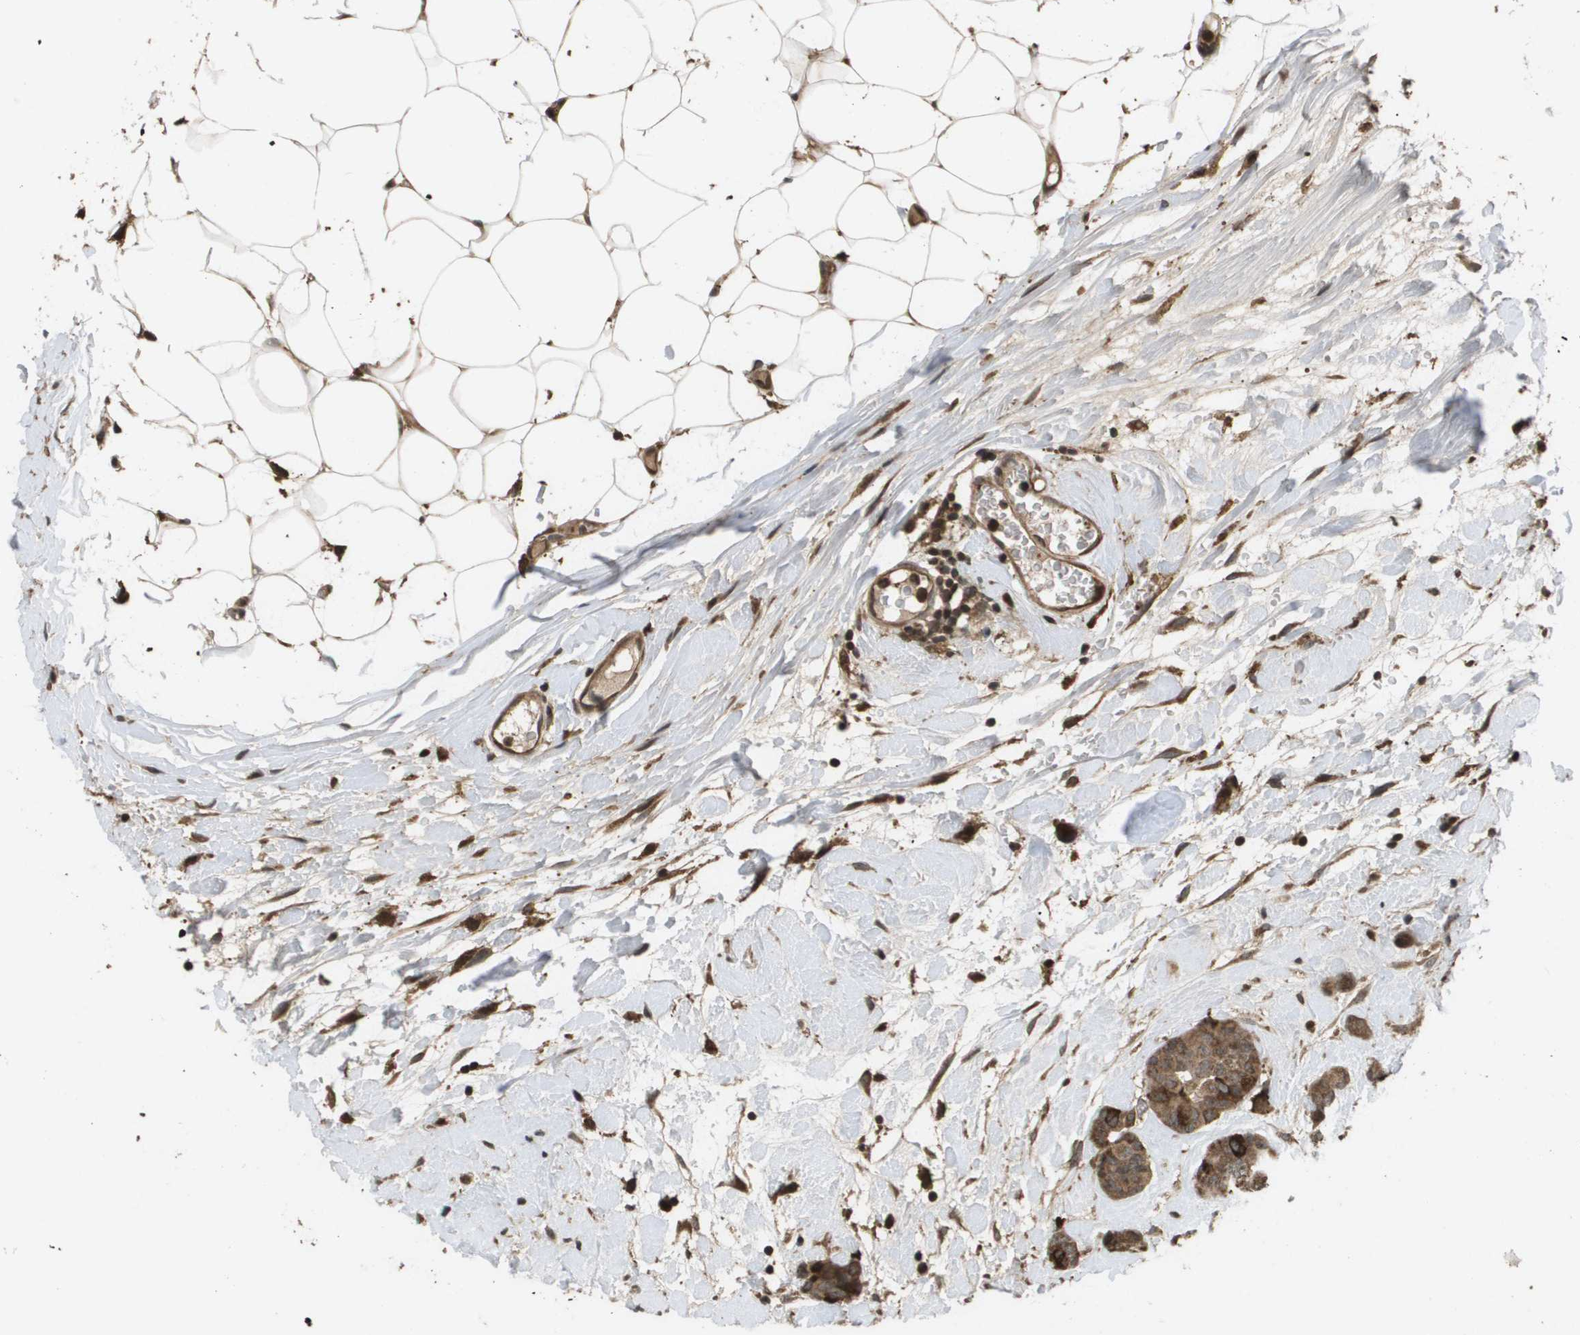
{"staining": {"intensity": "strong", "quantity": ">75%", "location": "cytoplasmic/membranous"}, "tissue": "breast cancer", "cell_type": "Tumor cells", "image_type": "cancer", "snomed": [{"axis": "morphology", "description": "Normal tissue, NOS"}, {"axis": "morphology", "description": "Duct carcinoma"}, {"axis": "topography", "description": "Breast"}], "caption": "Immunohistochemistry micrograph of neoplastic tissue: breast infiltrating ductal carcinoma stained using immunohistochemistry (IHC) displays high levels of strong protein expression localized specifically in the cytoplasmic/membranous of tumor cells, appearing as a cytoplasmic/membranous brown color.", "gene": "KIF11", "patient": {"sex": "female", "age": 40}}